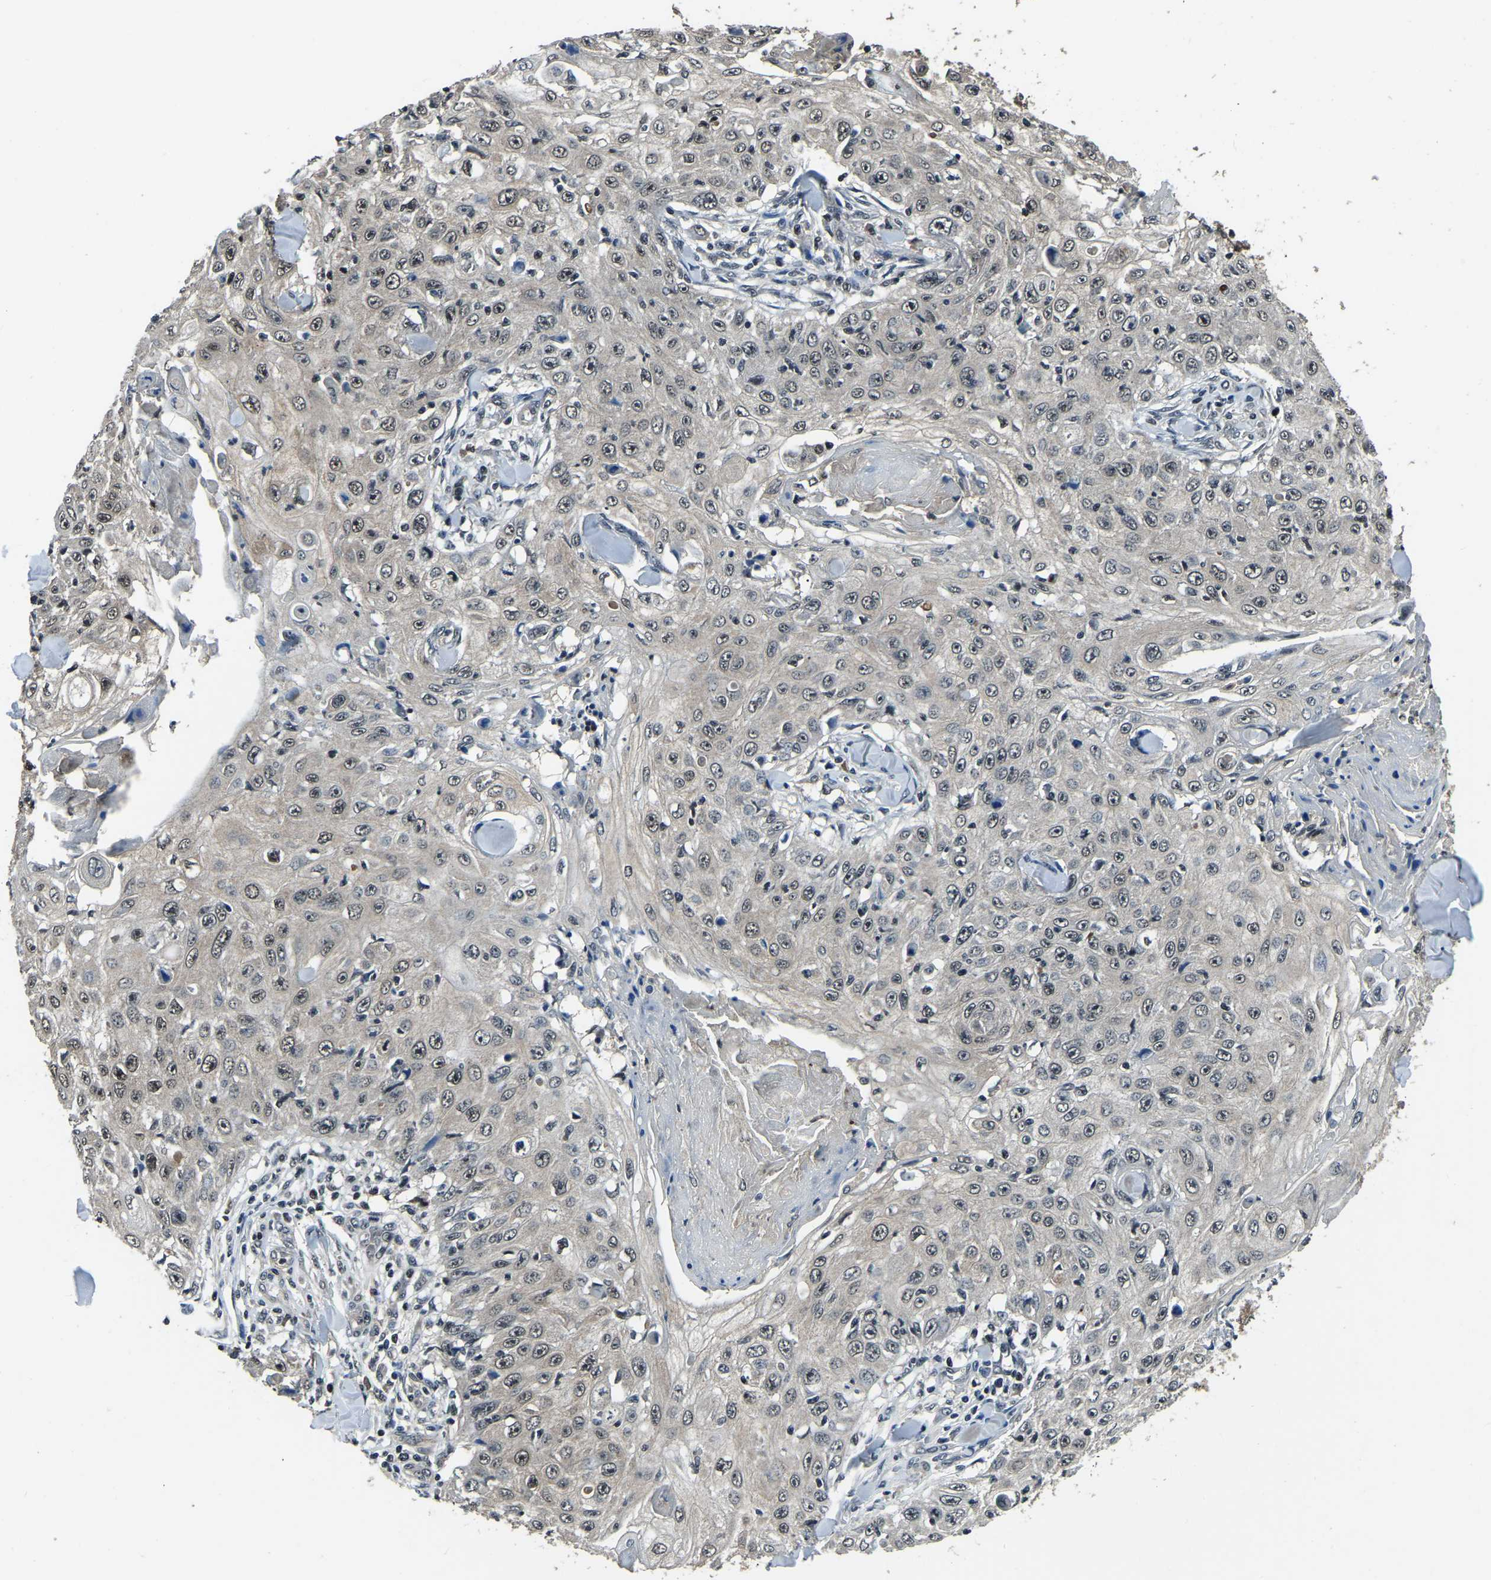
{"staining": {"intensity": "negative", "quantity": "none", "location": "none"}, "tissue": "skin cancer", "cell_type": "Tumor cells", "image_type": "cancer", "snomed": [{"axis": "morphology", "description": "Squamous cell carcinoma, NOS"}, {"axis": "topography", "description": "Skin"}], "caption": "Protein analysis of skin cancer reveals no significant staining in tumor cells.", "gene": "ANKIB1", "patient": {"sex": "male", "age": 86}}